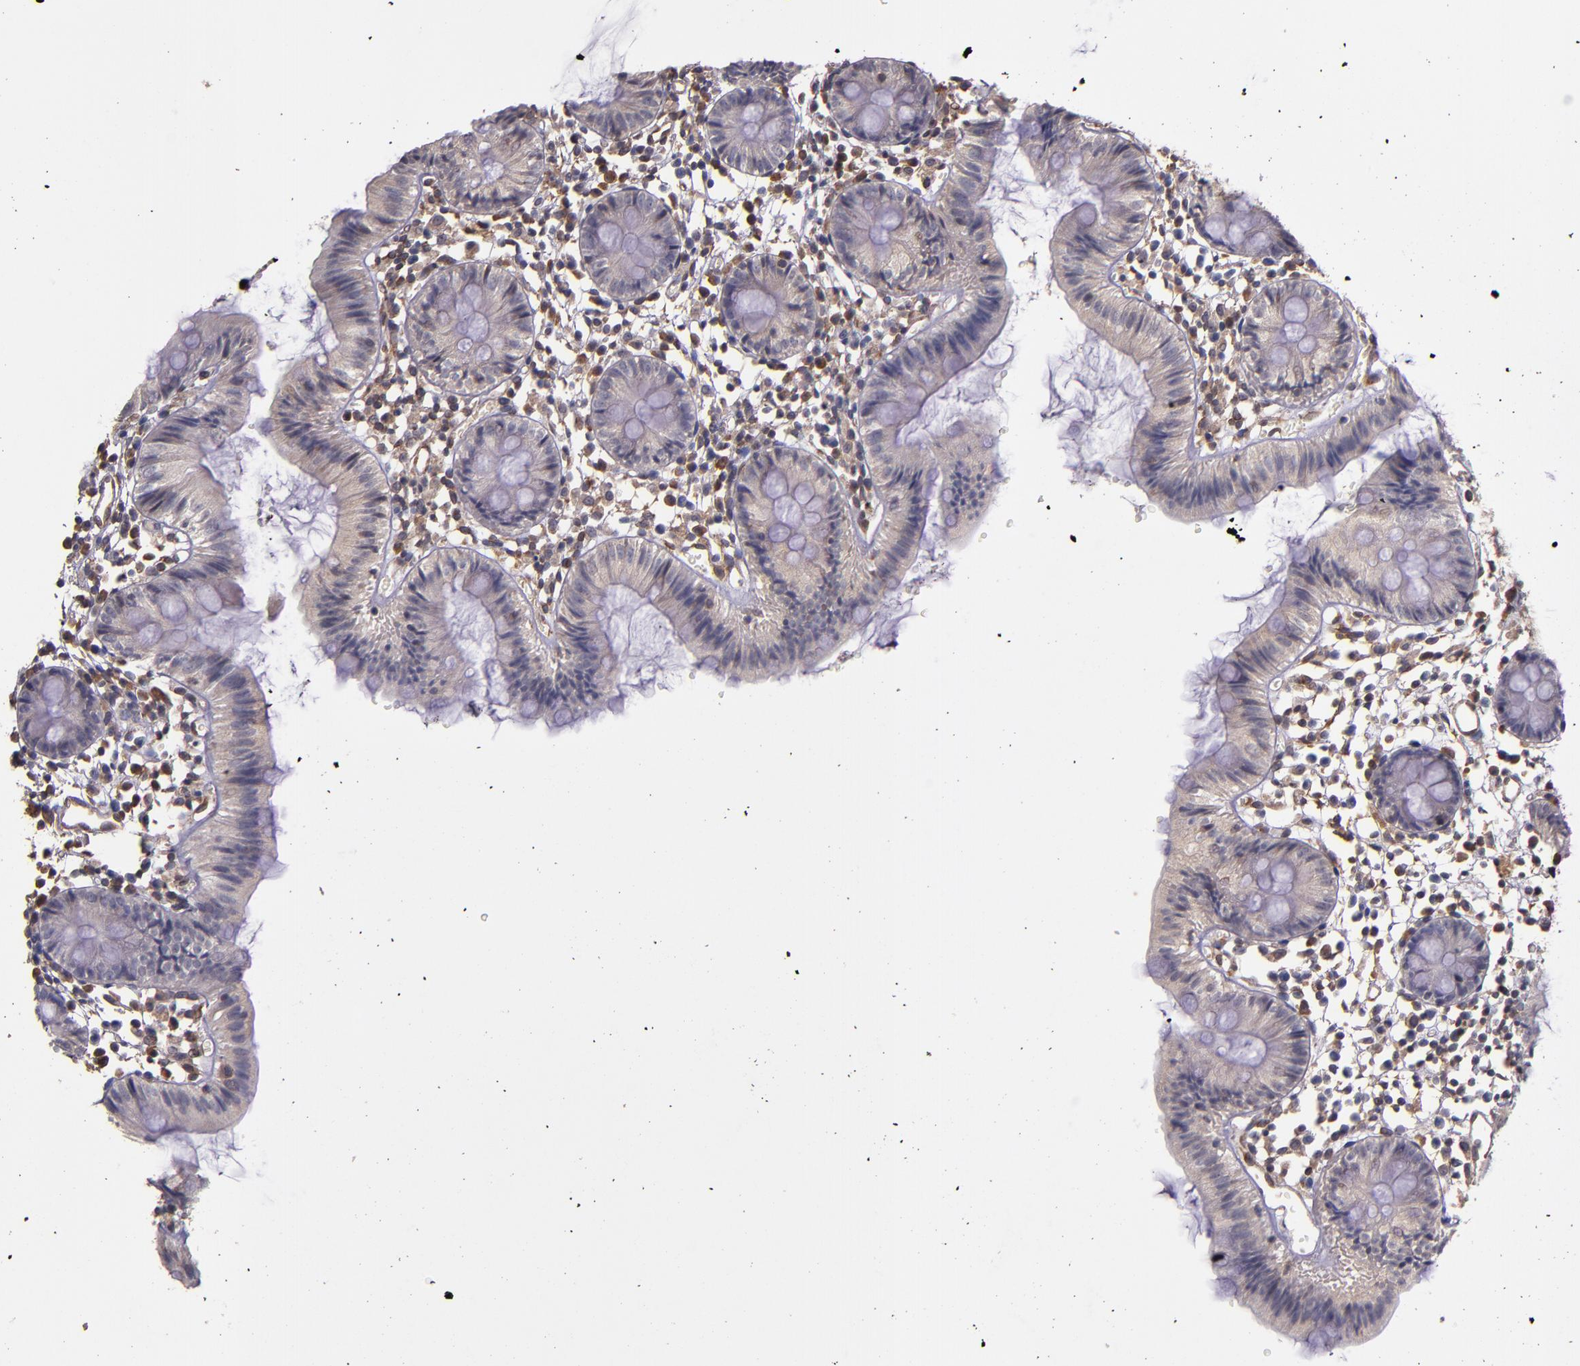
{"staining": {"intensity": "weak", "quantity": ">75%", "location": "cytoplasmic/membranous"}, "tissue": "colon", "cell_type": "Endothelial cells", "image_type": "normal", "snomed": [{"axis": "morphology", "description": "Normal tissue, NOS"}, {"axis": "topography", "description": "Colon"}], "caption": "IHC (DAB) staining of normal human colon demonstrates weak cytoplasmic/membranous protein positivity in approximately >75% of endothelial cells.", "gene": "PRAF2", "patient": {"sex": "male", "age": 14}}